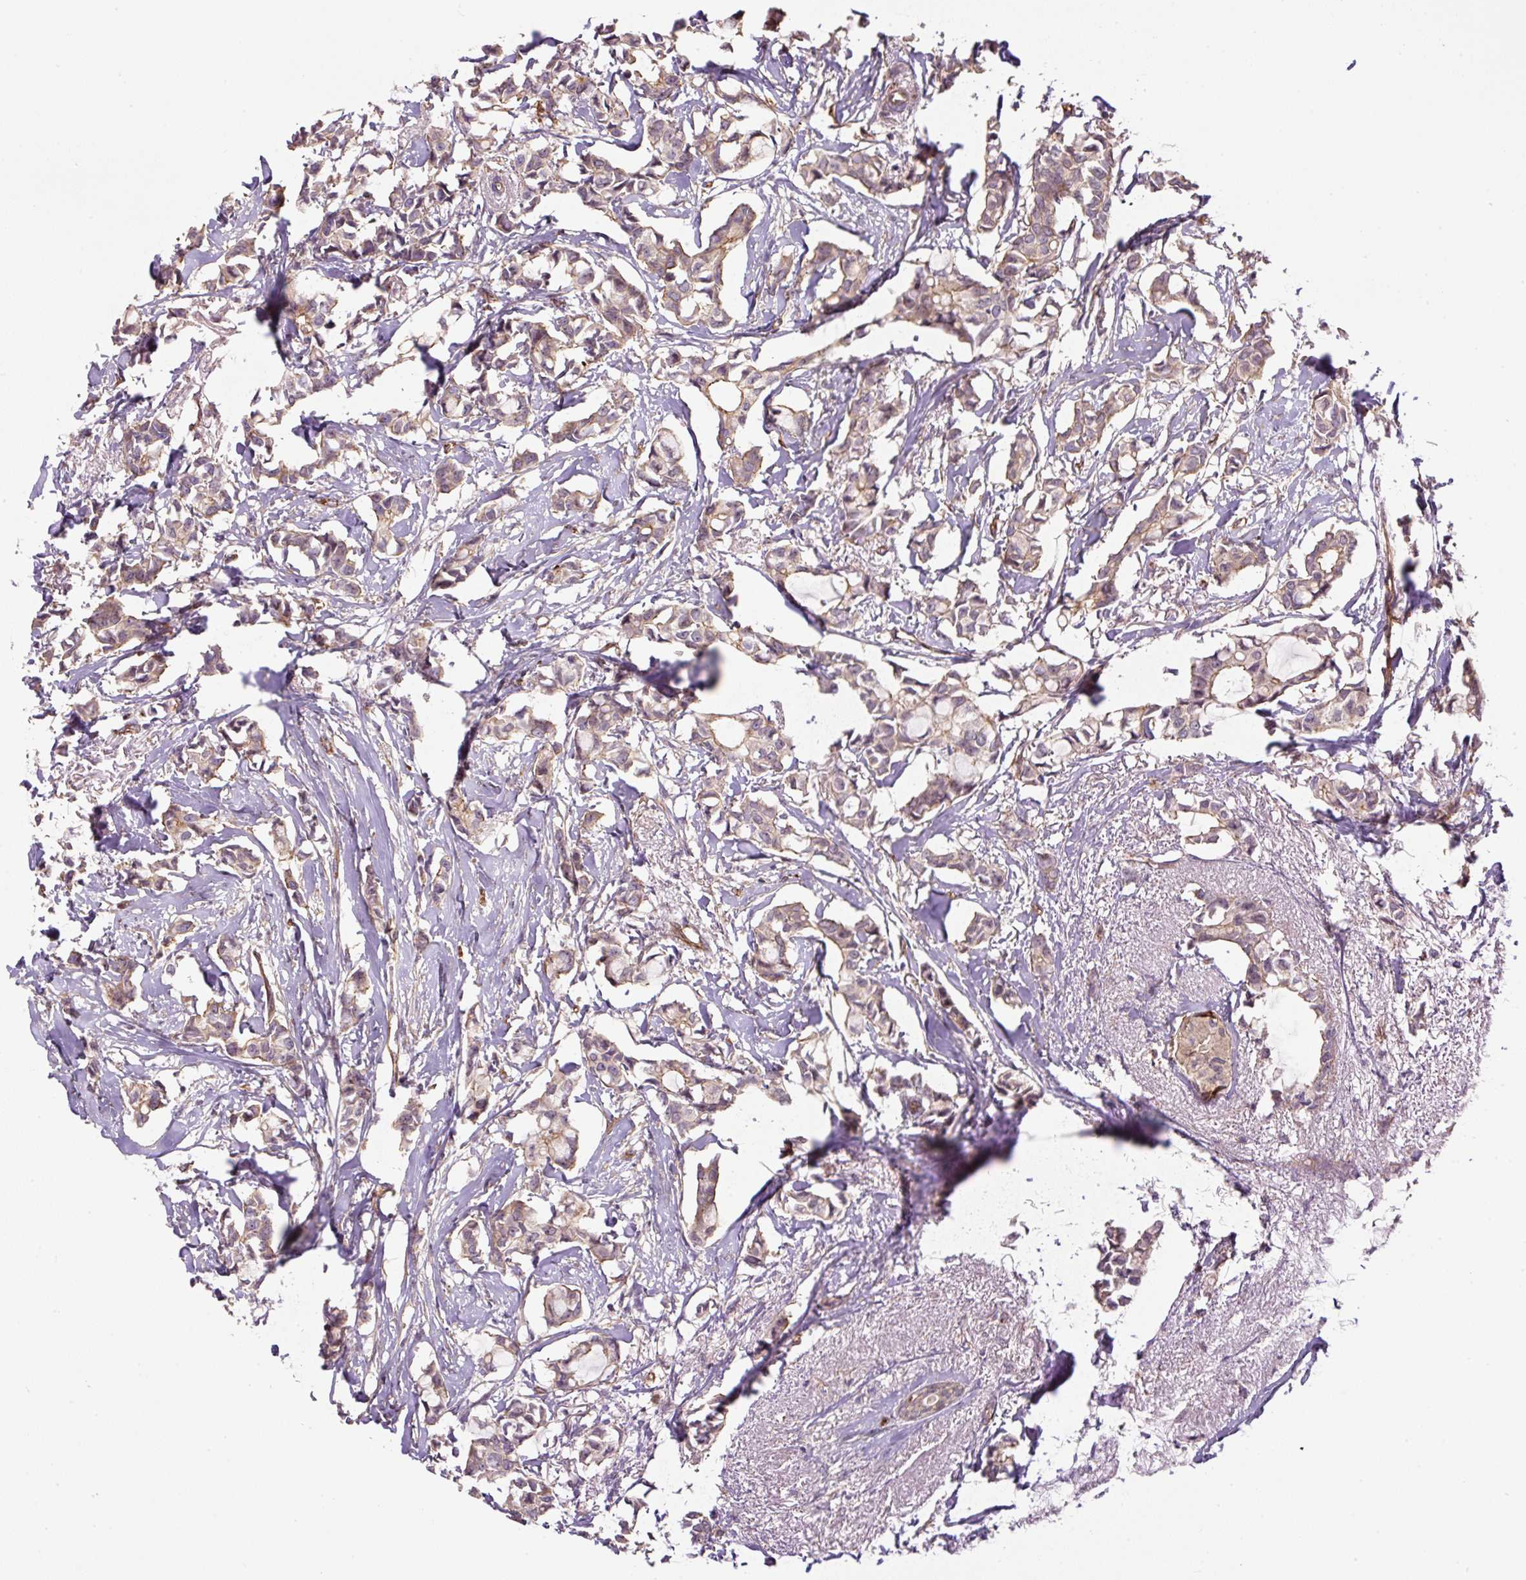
{"staining": {"intensity": "moderate", "quantity": ">75%", "location": "cytoplasmic/membranous"}, "tissue": "breast cancer", "cell_type": "Tumor cells", "image_type": "cancer", "snomed": [{"axis": "morphology", "description": "Duct carcinoma"}, {"axis": "topography", "description": "Breast"}], "caption": "Protein staining reveals moderate cytoplasmic/membranous positivity in about >75% of tumor cells in breast intraductal carcinoma. Immunohistochemistry (ihc) stains the protein in brown and the nuclei are stained blue.", "gene": "B3GALT5", "patient": {"sex": "female", "age": 73}}